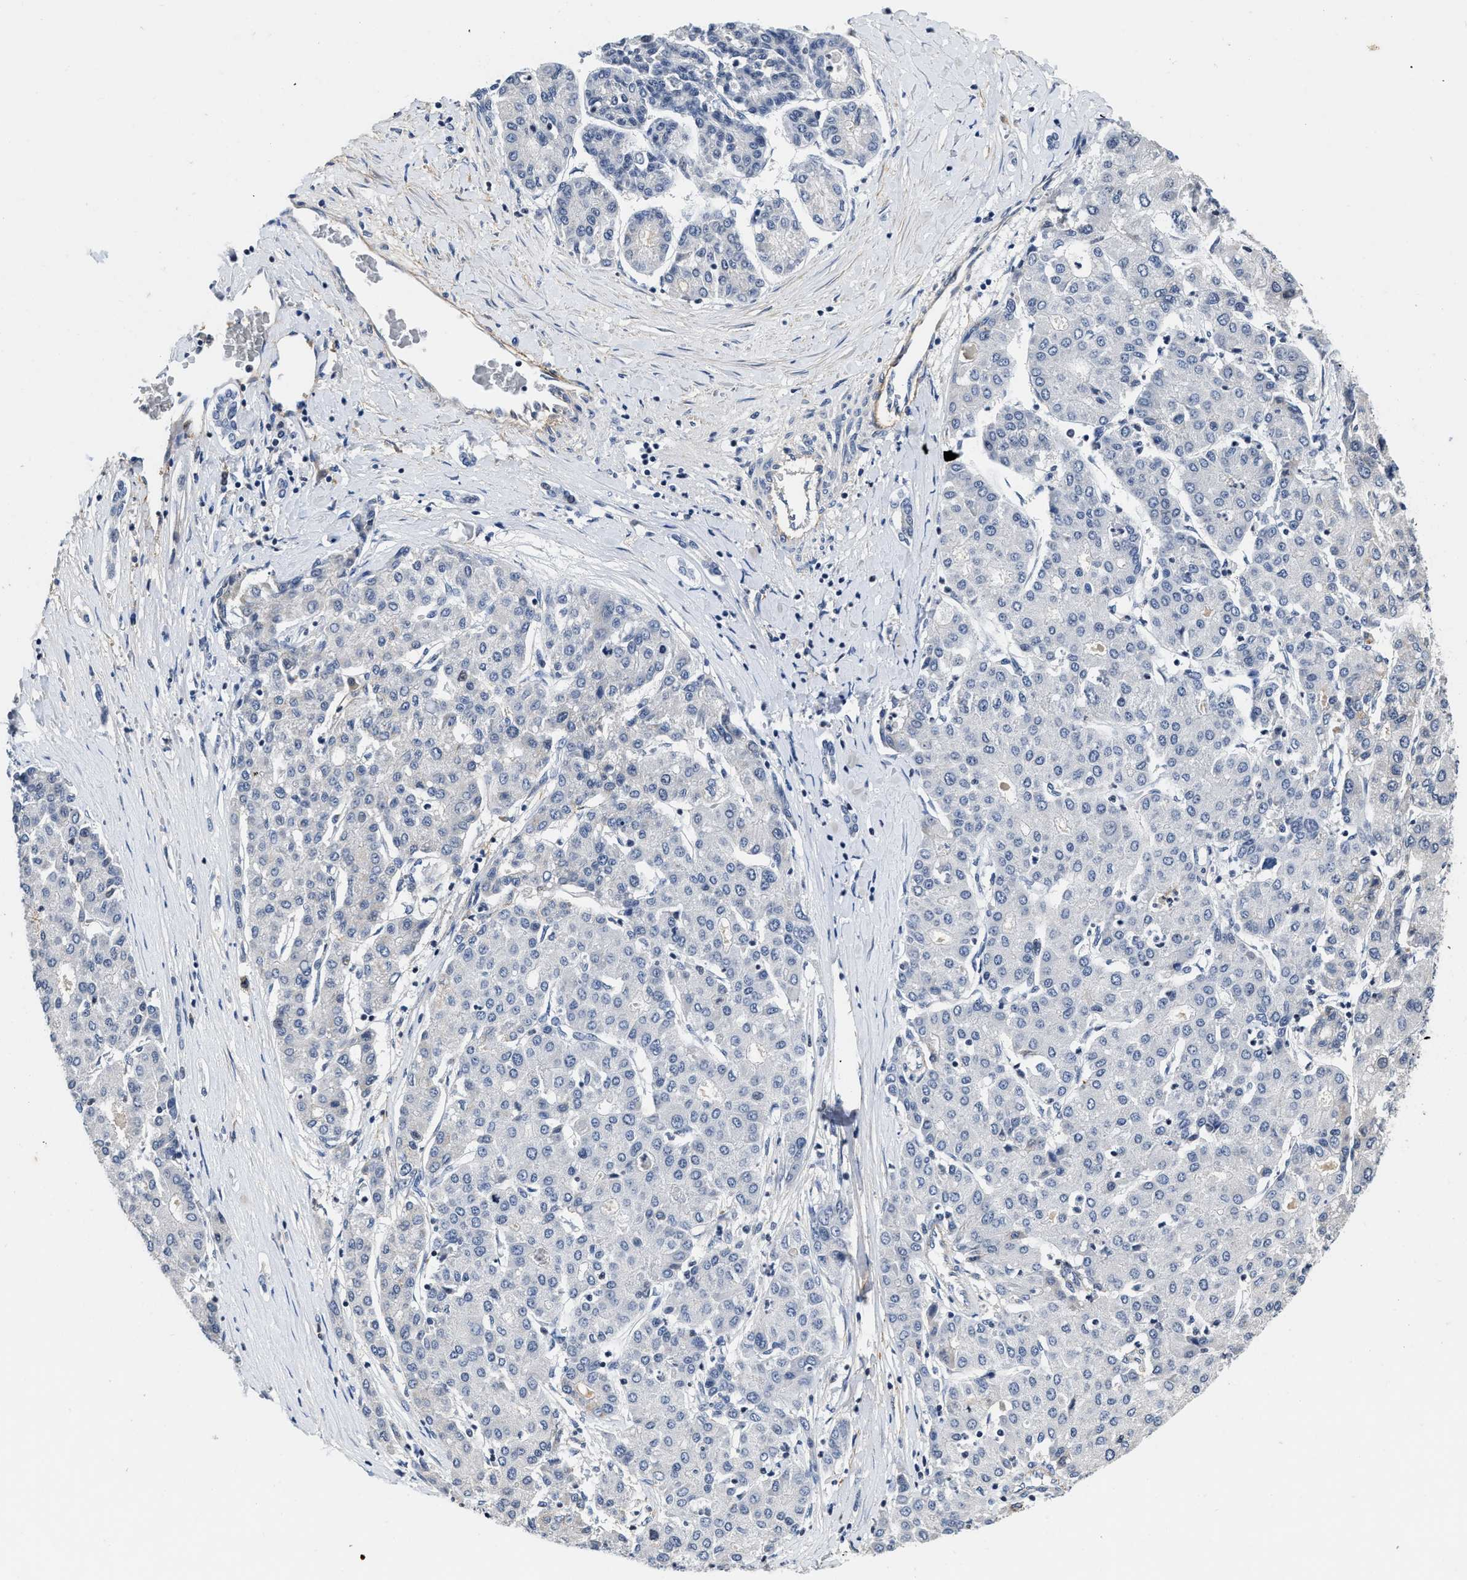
{"staining": {"intensity": "negative", "quantity": "none", "location": "none"}, "tissue": "liver cancer", "cell_type": "Tumor cells", "image_type": "cancer", "snomed": [{"axis": "morphology", "description": "Carcinoma, Hepatocellular, NOS"}, {"axis": "topography", "description": "Liver"}], "caption": "Immunohistochemistry of human liver cancer displays no staining in tumor cells. (Stains: DAB (3,3'-diaminobenzidine) immunohistochemistry with hematoxylin counter stain, Microscopy: brightfield microscopy at high magnification).", "gene": "FBLN2", "patient": {"sex": "male", "age": 65}}